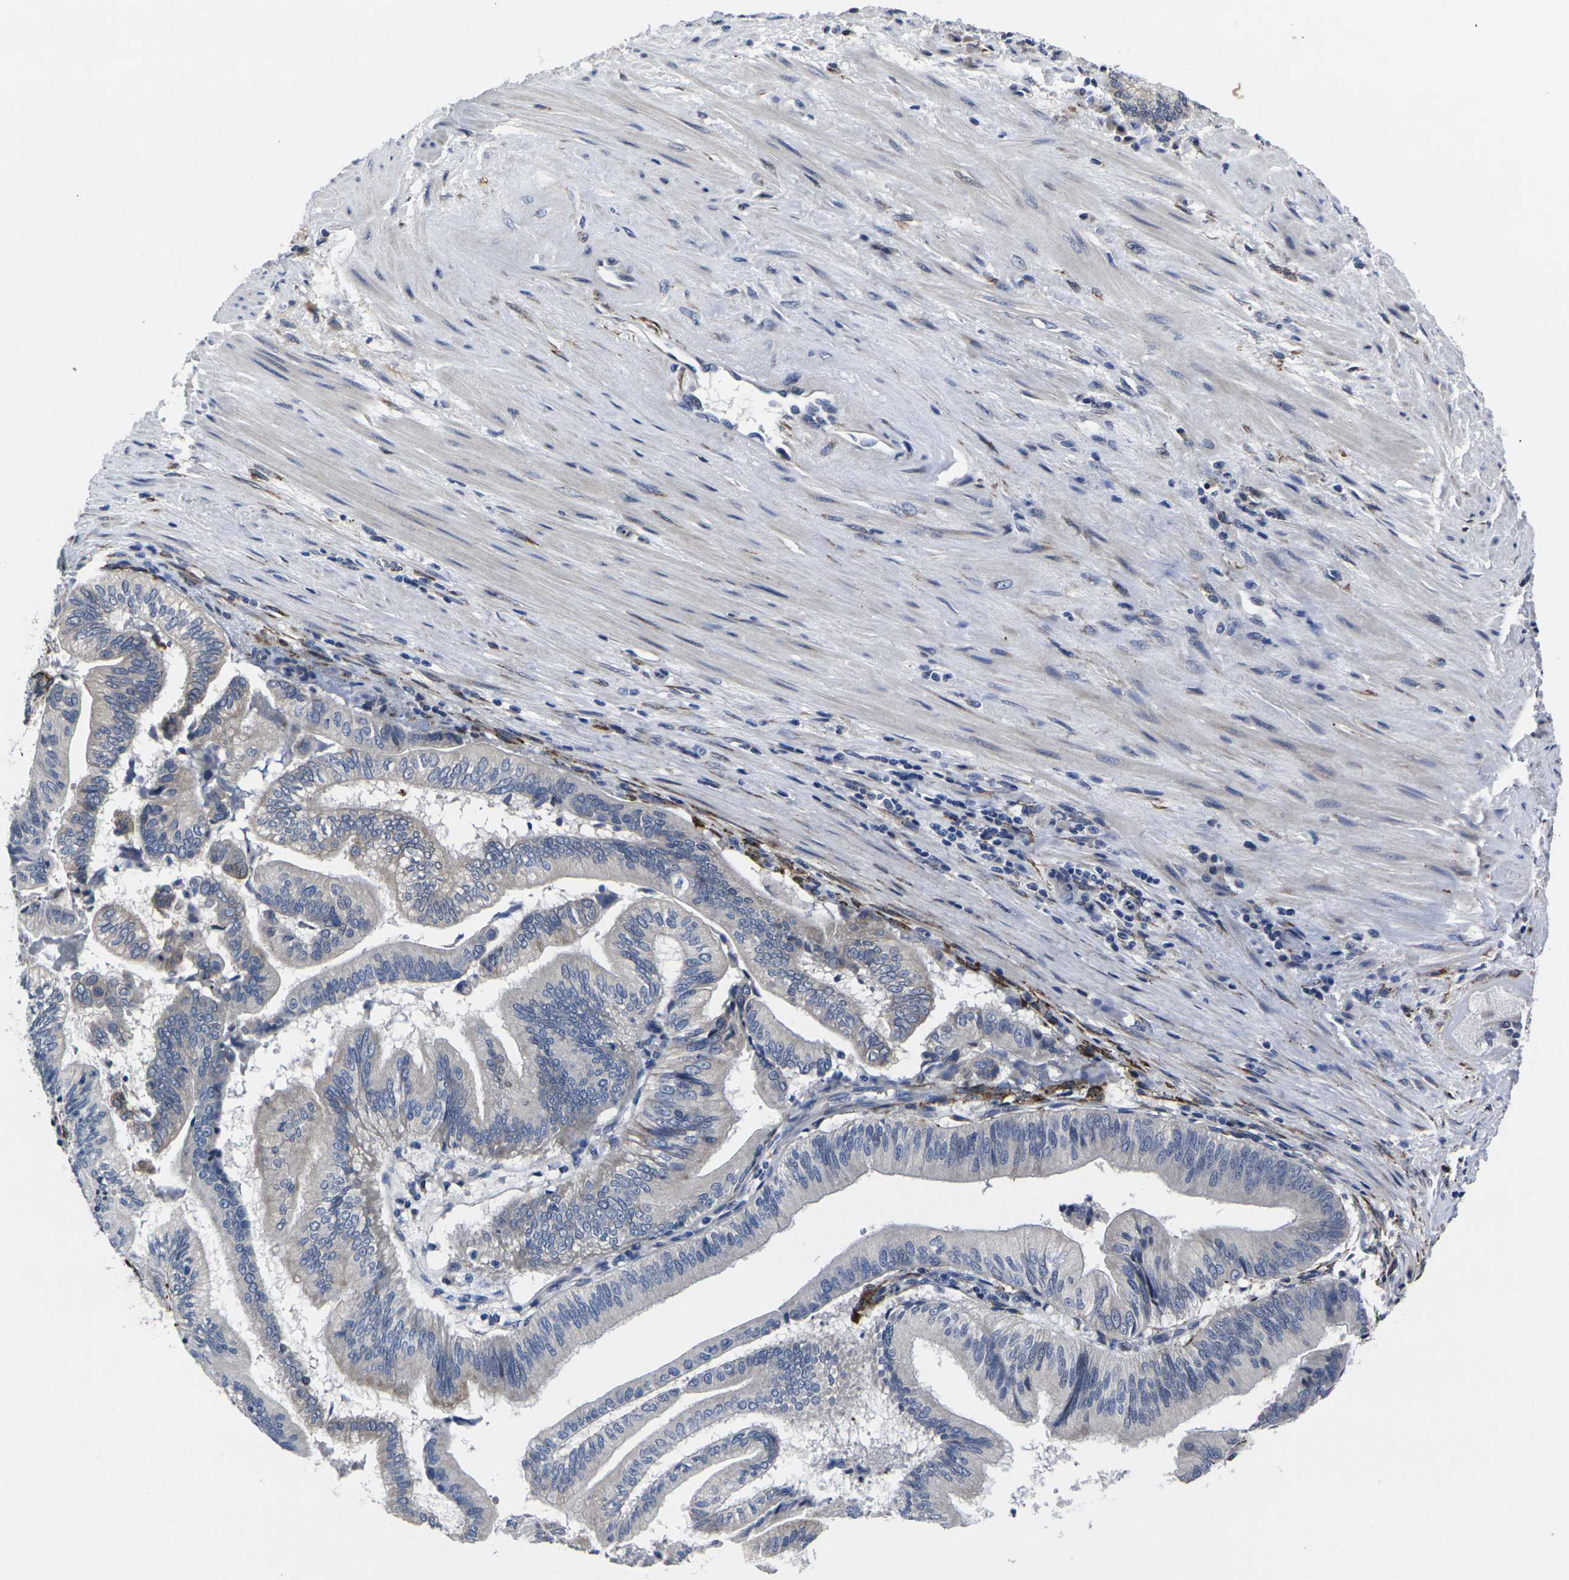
{"staining": {"intensity": "negative", "quantity": "none", "location": "none"}, "tissue": "pancreatic cancer", "cell_type": "Tumor cells", "image_type": "cancer", "snomed": [{"axis": "morphology", "description": "Adenocarcinoma, NOS"}, {"axis": "topography", "description": "Pancreas"}], "caption": "An immunohistochemistry image of pancreatic cancer (adenocarcinoma) is shown. There is no staining in tumor cells of pancreatic cancer (adenocarcinoma).", "gene": "CYP2C8", "patient": {"sex": "male", "age": 82}}